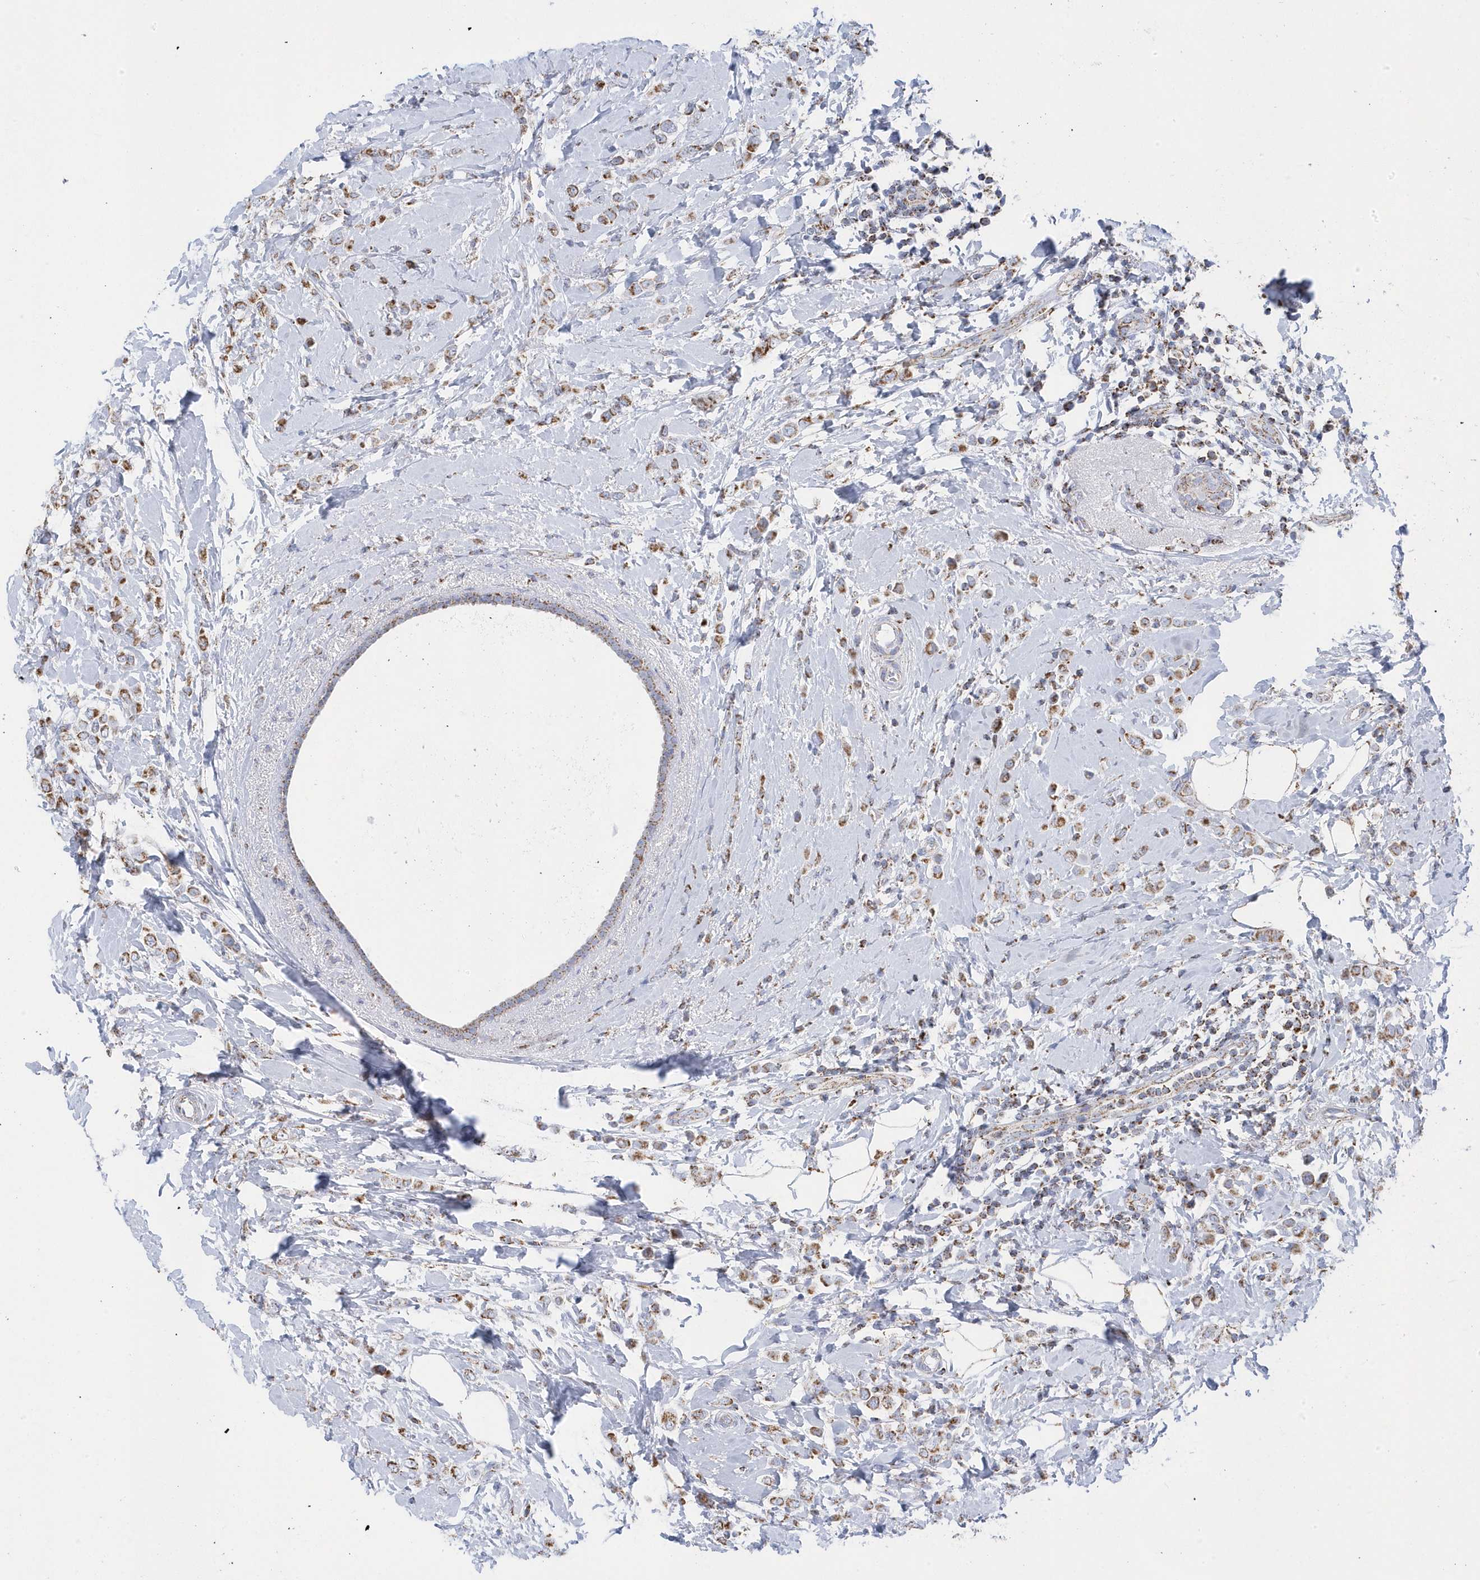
{"staining": {"intensity": "moderate", "quantity": ">75%", "location": "cytoplasmic/membranous"}, "tissue": "breast cancer", "cell_type": "Tumor cells", "image_type": "cancer", "snomed": [{"axis": "morphology", "description": "Lobular carcinoma"}, {"axis": "topography", "description": "Breast"}], "caption": "Protein staining of breast cancer (lobular carcinoma) tissue shows moderate cytoplasmic/membranous expression in approximately >75% of tumor cells.", "gene": "GTPBP8", "patient": {"sex": "female", "age": 47}}